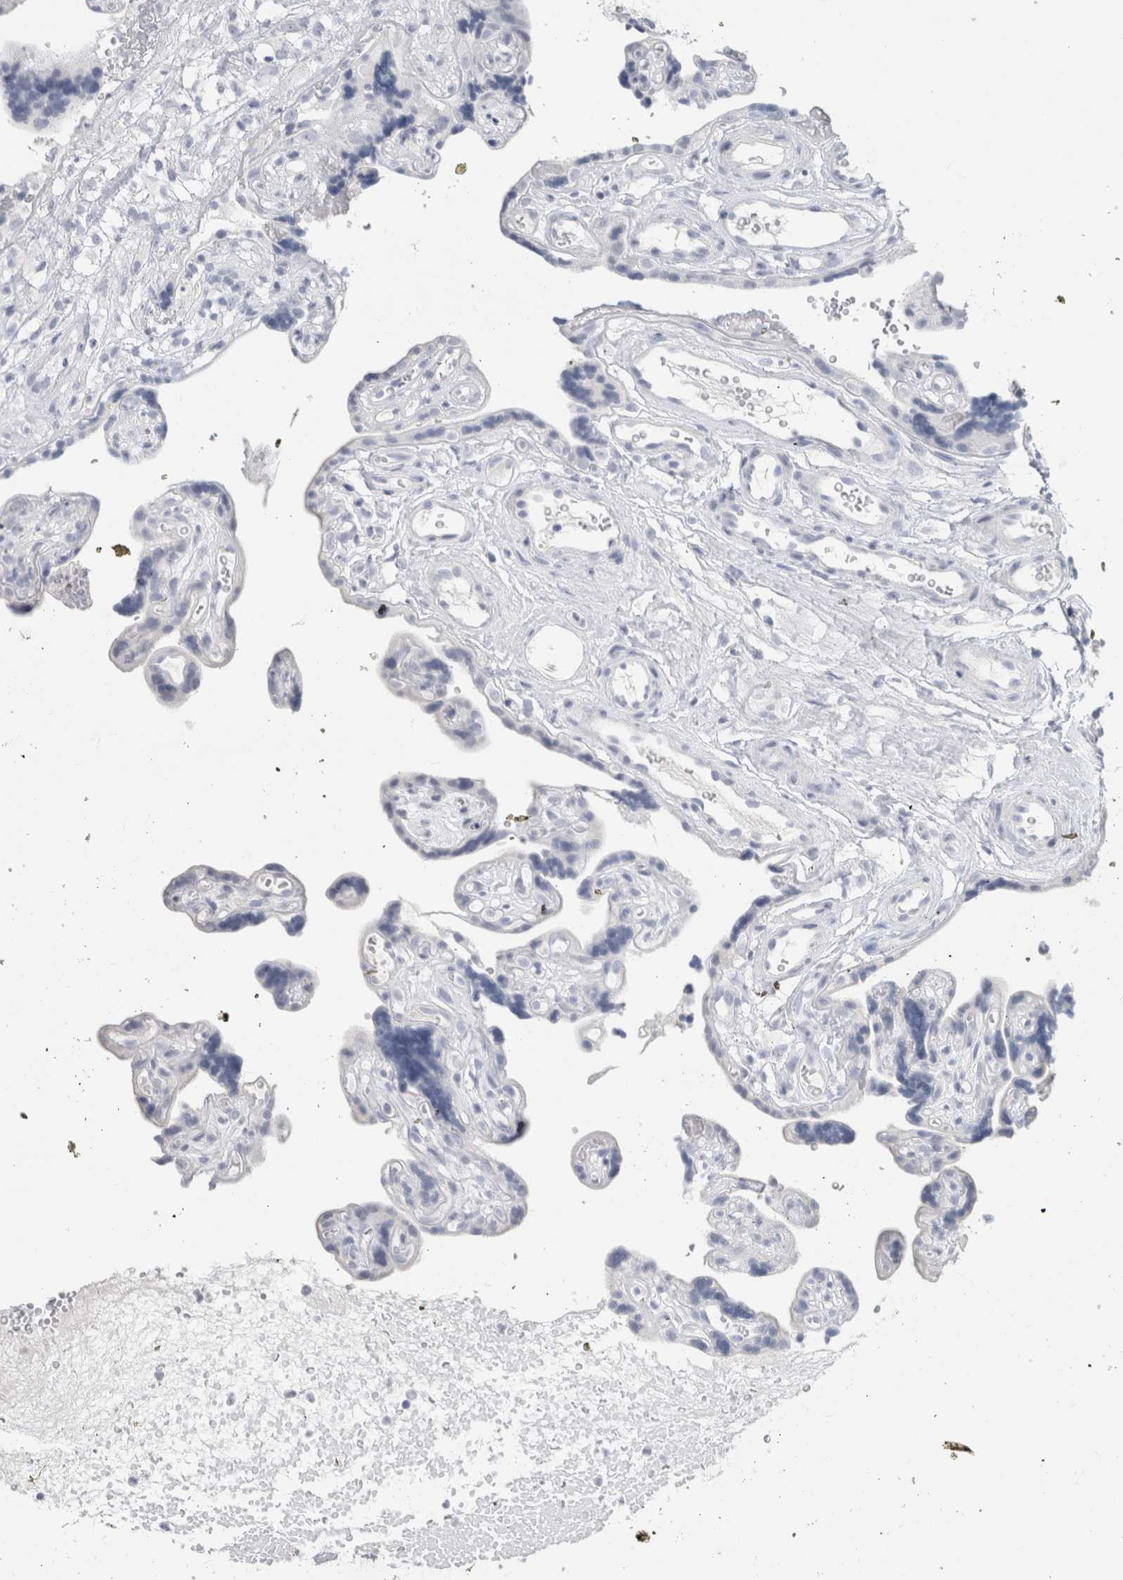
{"staining": {"intensity": "negative", "quantity": "none", "location": "none"}, "tissue": "placenta", "cell_type": "Decidual cells", "image_type": "normal", "snomed": [{"axis": "morphology", "description": "Normal tissue, NOS"}, {"axis": "topography", "description": "Placenta"}], "caption": "IHC micrograph of unremarkable placenta: placenta stained with DAB (3,3'-diaminobenzidine) exhibits no significant protein positivity in decidual cells.", "gene": "SLC6A1", "patient": {"sex": "female", "age": 30}}